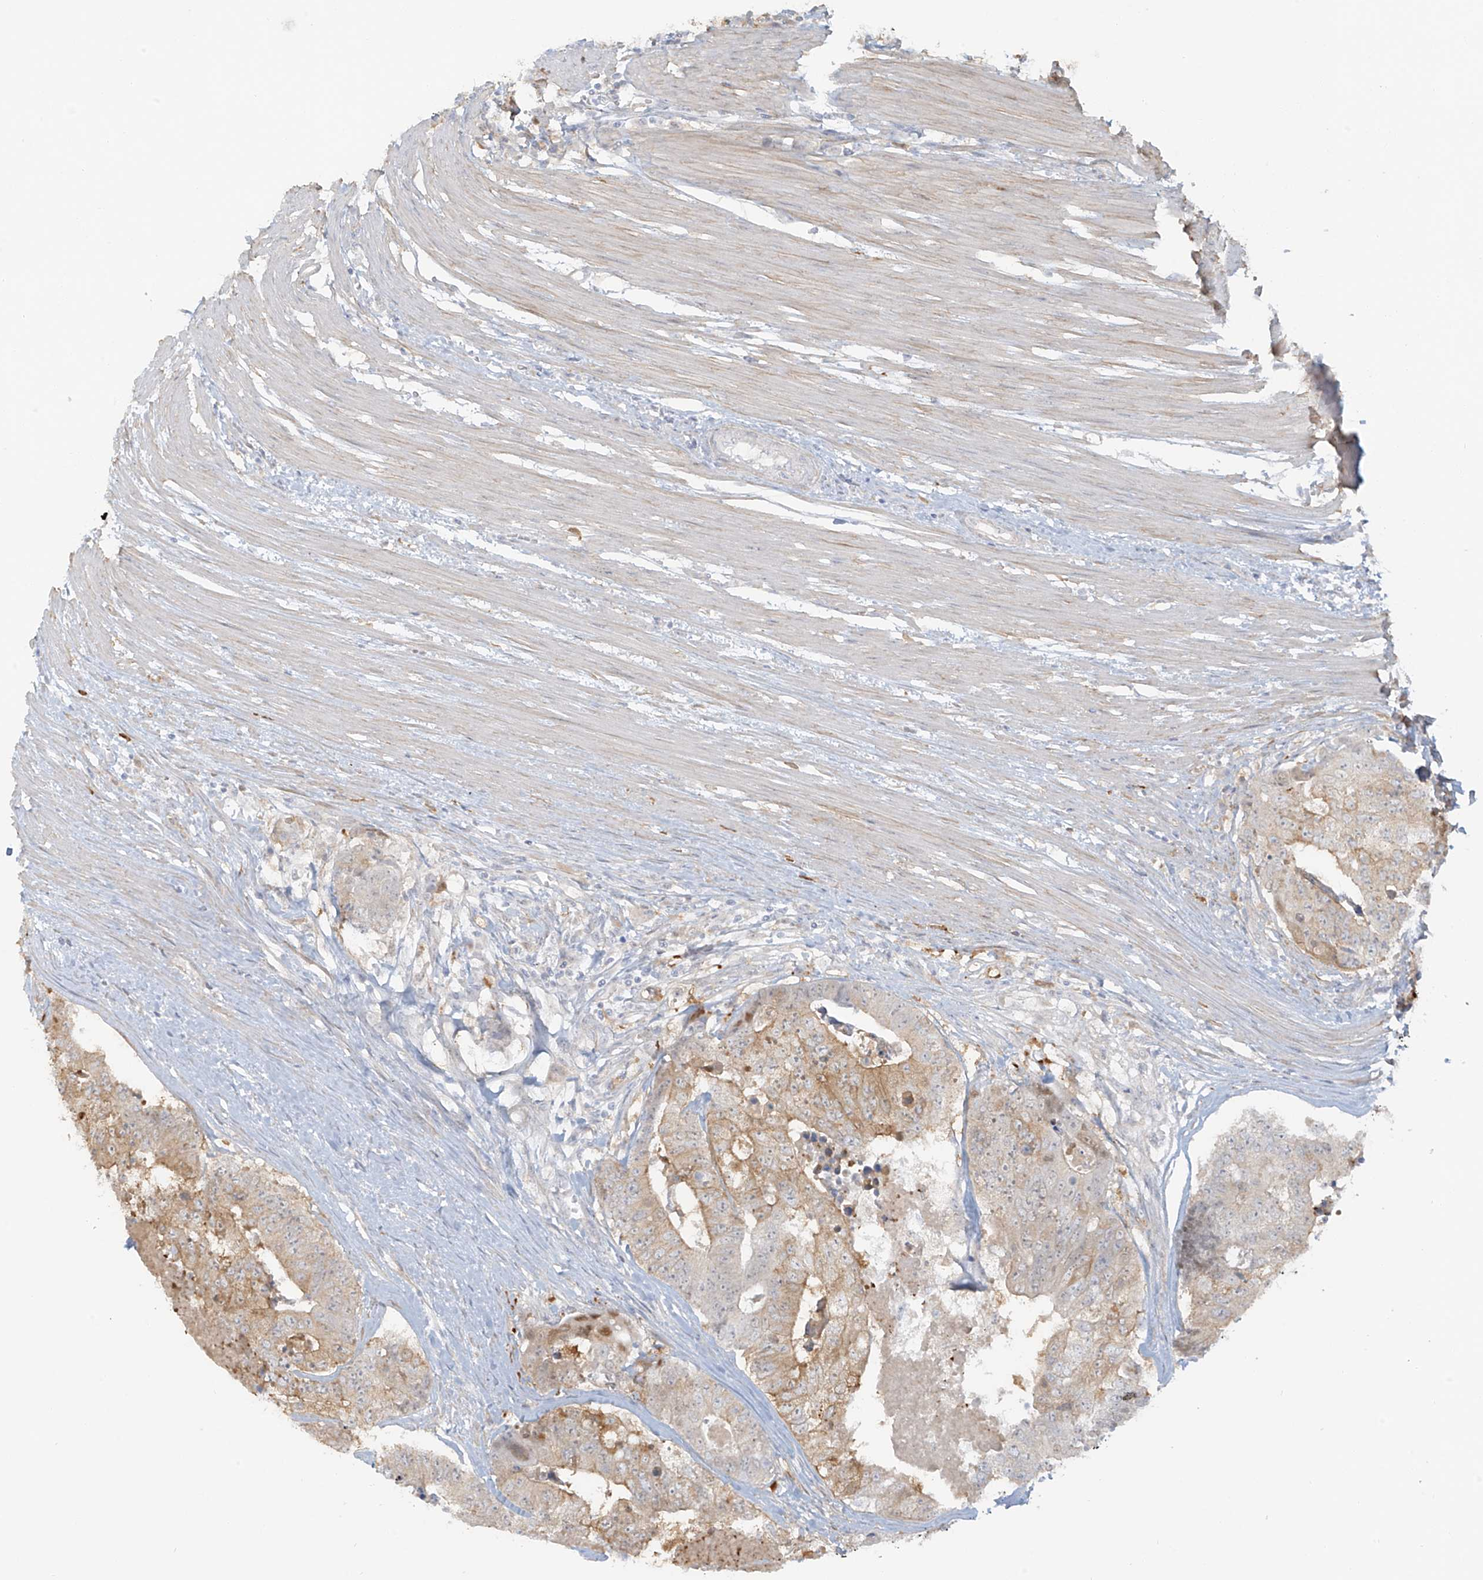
{"staining": {"intensity": "moderate", "quantity": "25%-75%", "location": "cytoplasmic/membranous"}, "tissue": "colorectal cancer", "cell_type": "Tumor cells", "image_type": "cancer", "snomed": [{"axis": "morphology", "description": "Adenocarcinoma, NOS"}, {"axis": "topography", "description": "Colon"}], "caption": "Immunohistochemistry (IHC) staining of colorectal cancer (adenocarcinoma), which reveals medium levels of moderate cytoplasmic/membranous positivity in about 25%-75% of tumor cells indicating moderate cytoplasmic/membranous protein staining. The staining was performed using DAB (brown) for protein detection and nuclei were counterstained in hematoxylin (blue).", "gene": "UPK1B", "patient": {"sex": "female", "age": 67}}